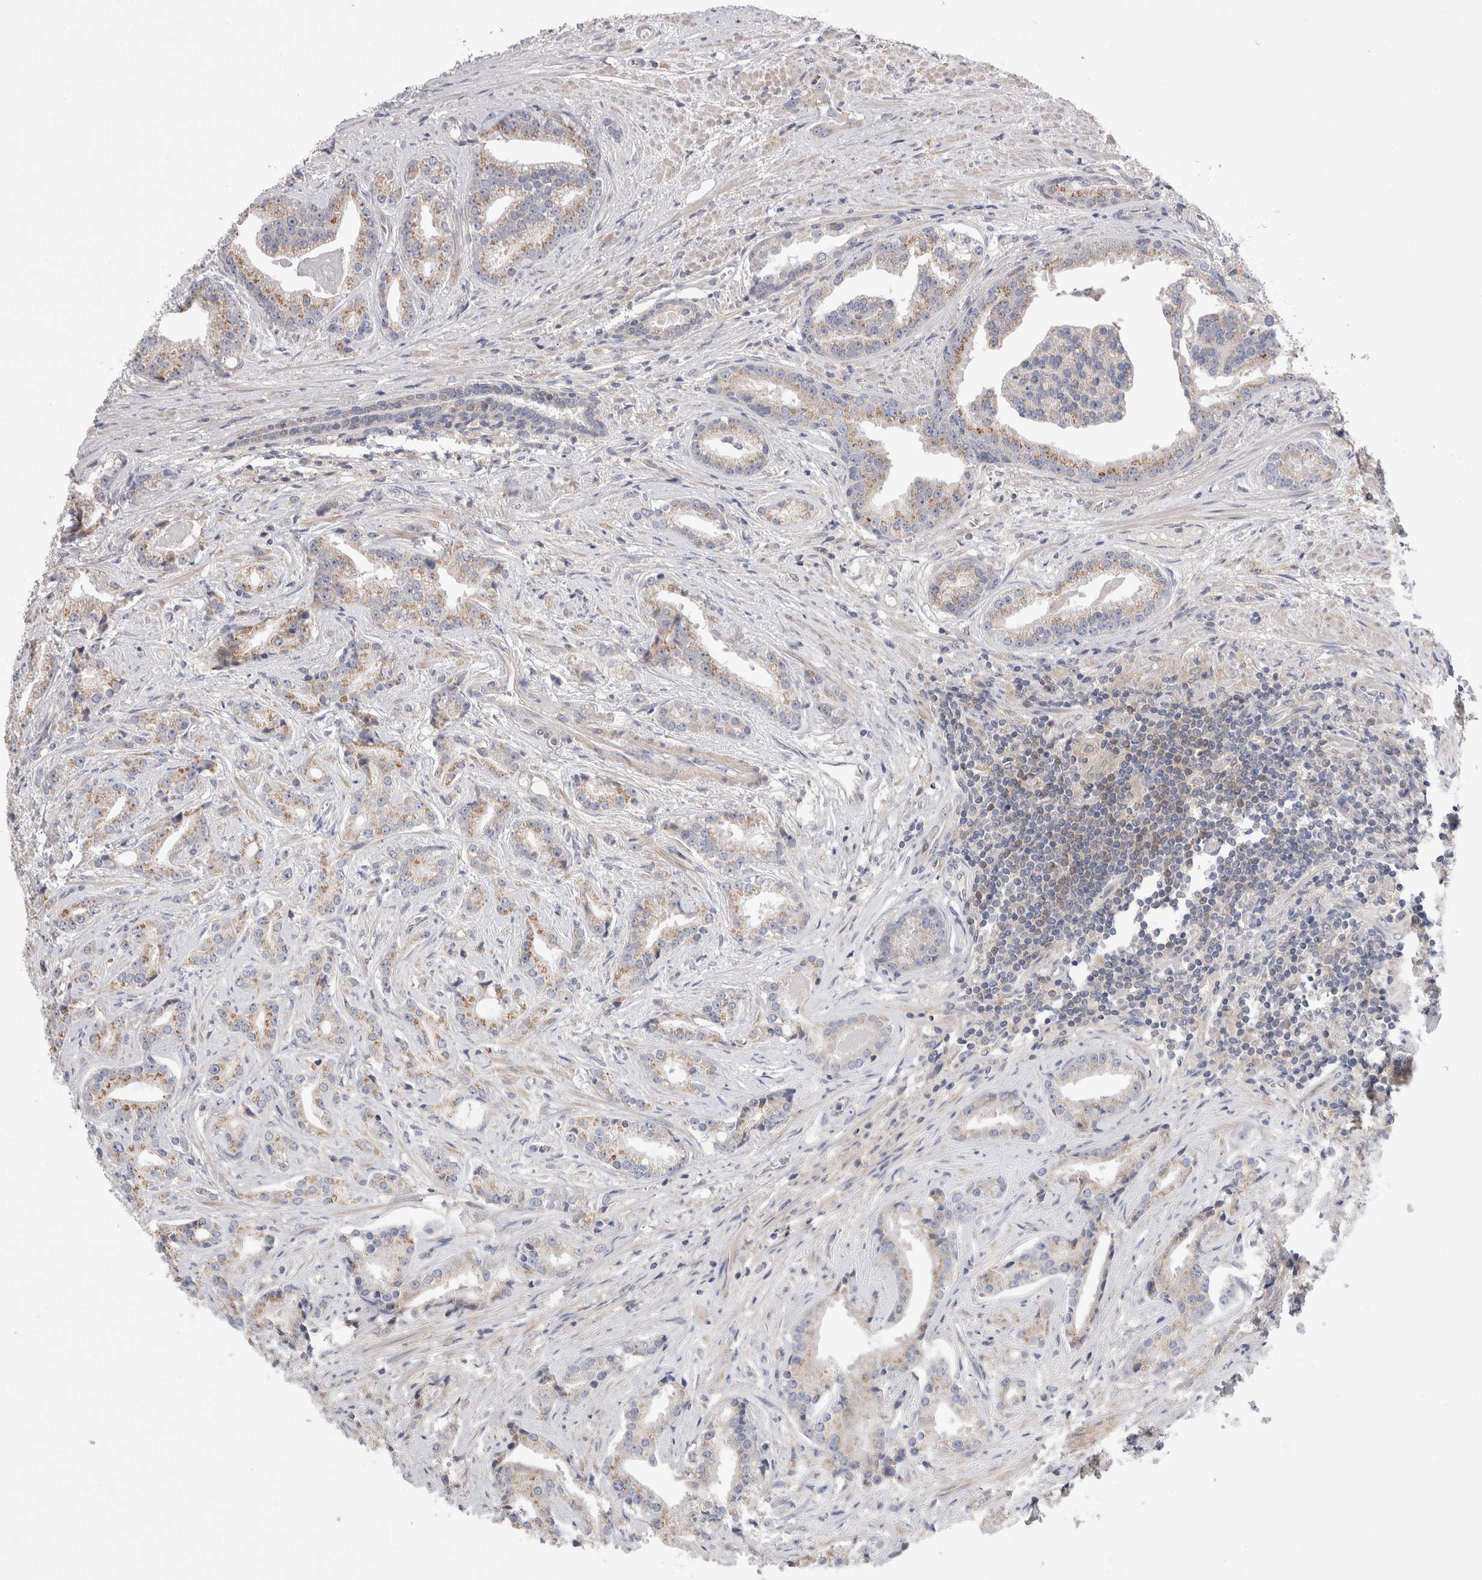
{"staining": {"intensity": "moderate", "quantity": "<25%", "location": "cytoplasmic/membranous"}, "tissue": "prostate cancer", "cell_type": "Tumor cells", "image_type": "cancer", "snomed": [{"axis": "morphology", "description": "Adenocarcinoma, Low grade"}, {"axis": "topography", "description": "Prostate"}], "caption": "Immunohistochemistry (IHC) of prostate low-grade adenocarcinoma exhibits low levels of moderate cytoplasmic/membranous positivity in about <25% of tumor cells.", "gene": "SRD5A3", "patient": {"sex": "male", "age": 67}}